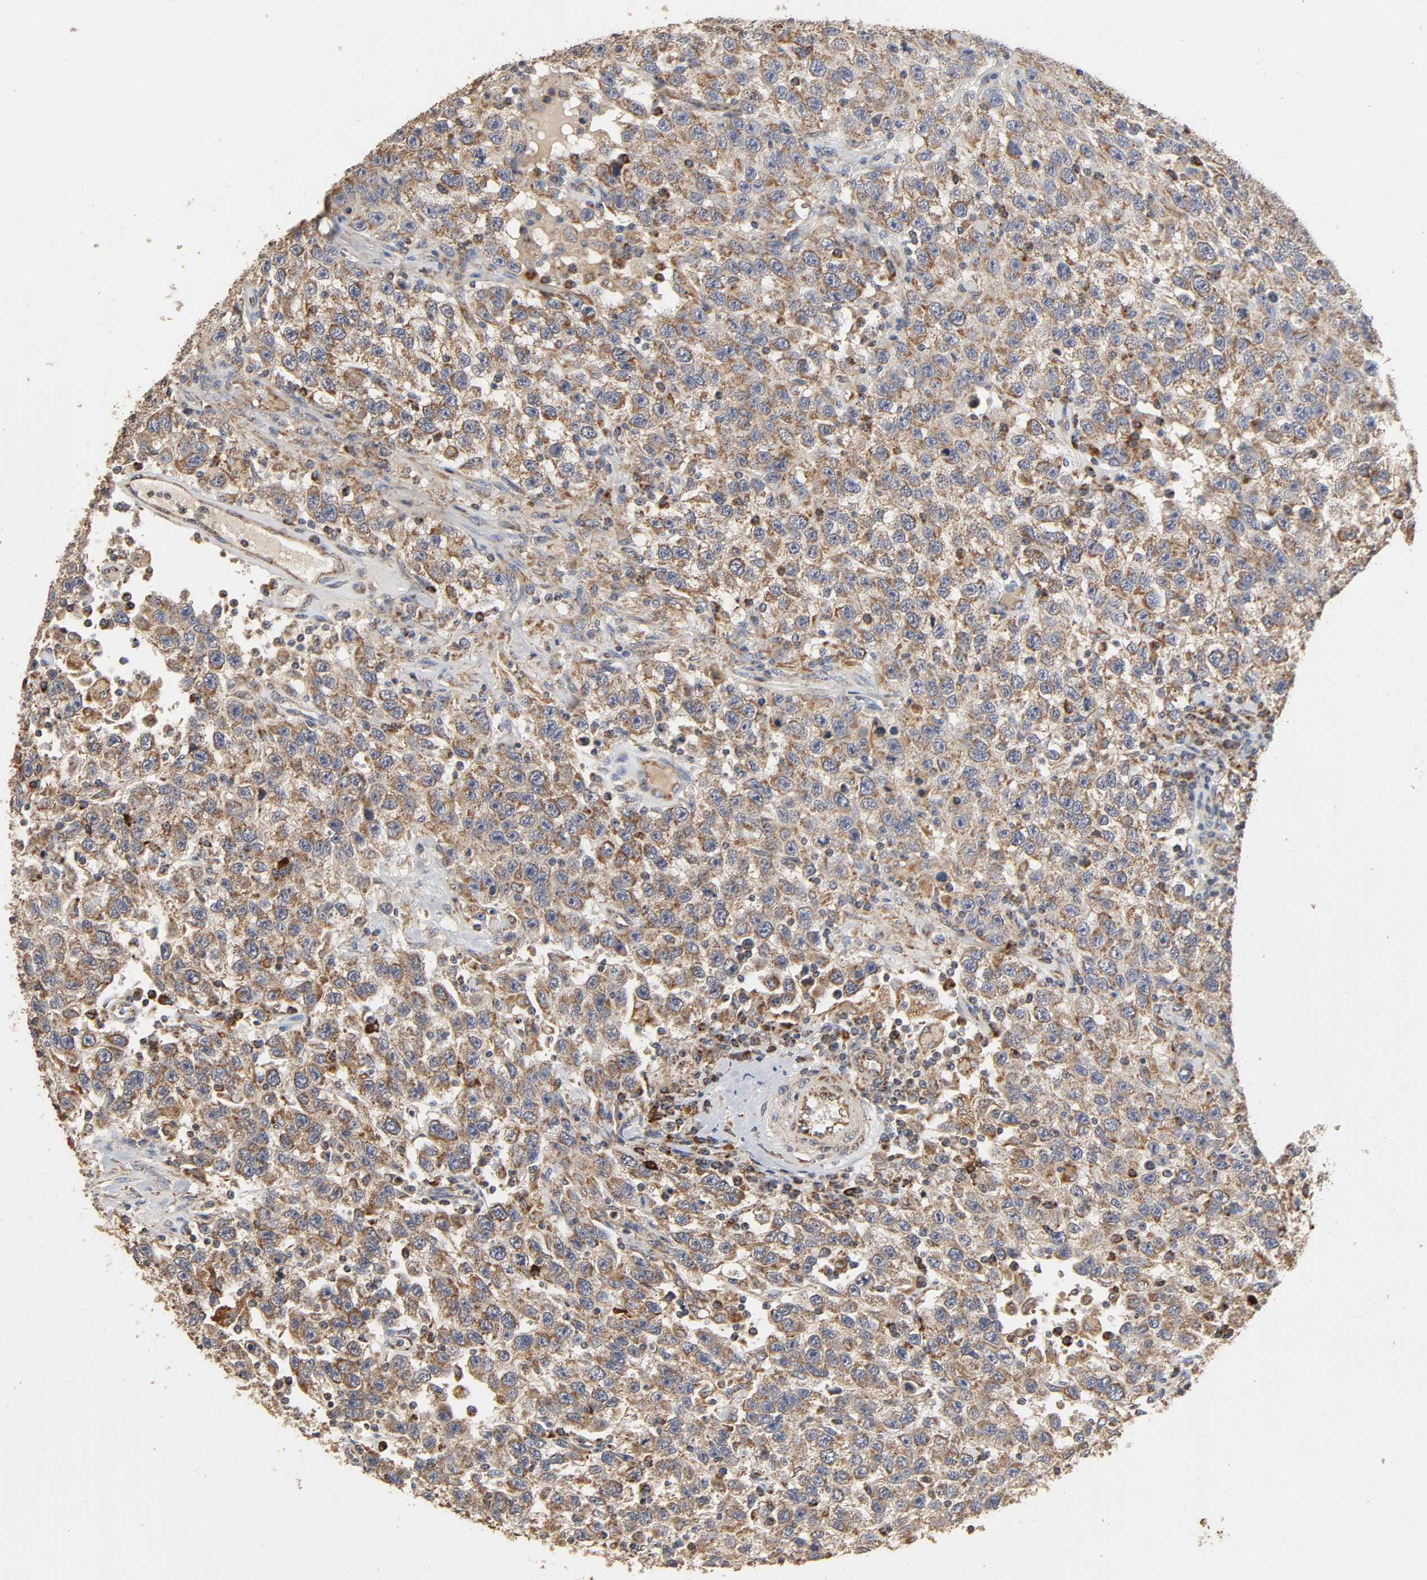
{"staining": {"intensity": "moderate", "quantity": ">75%", "location": "cytoplasmic/membranous"}, "tissue": "testis cancer", "cell_type": "Tumor cells", "image_type": "cancer", "snomed": [{"axis": "morphology", "description": "Seminoma, NOS"}, {"axis": "topography", "description": "Testis"}], "caption": "This is a photomicrograph of immunohistochemistry (IHC) staining of testis seminoma, which shows moderate staining in the cytoplasmic/membranous of tumor cells.", "gene": "NDUFS3", "patient": {"sex": "male", "age": 41}}